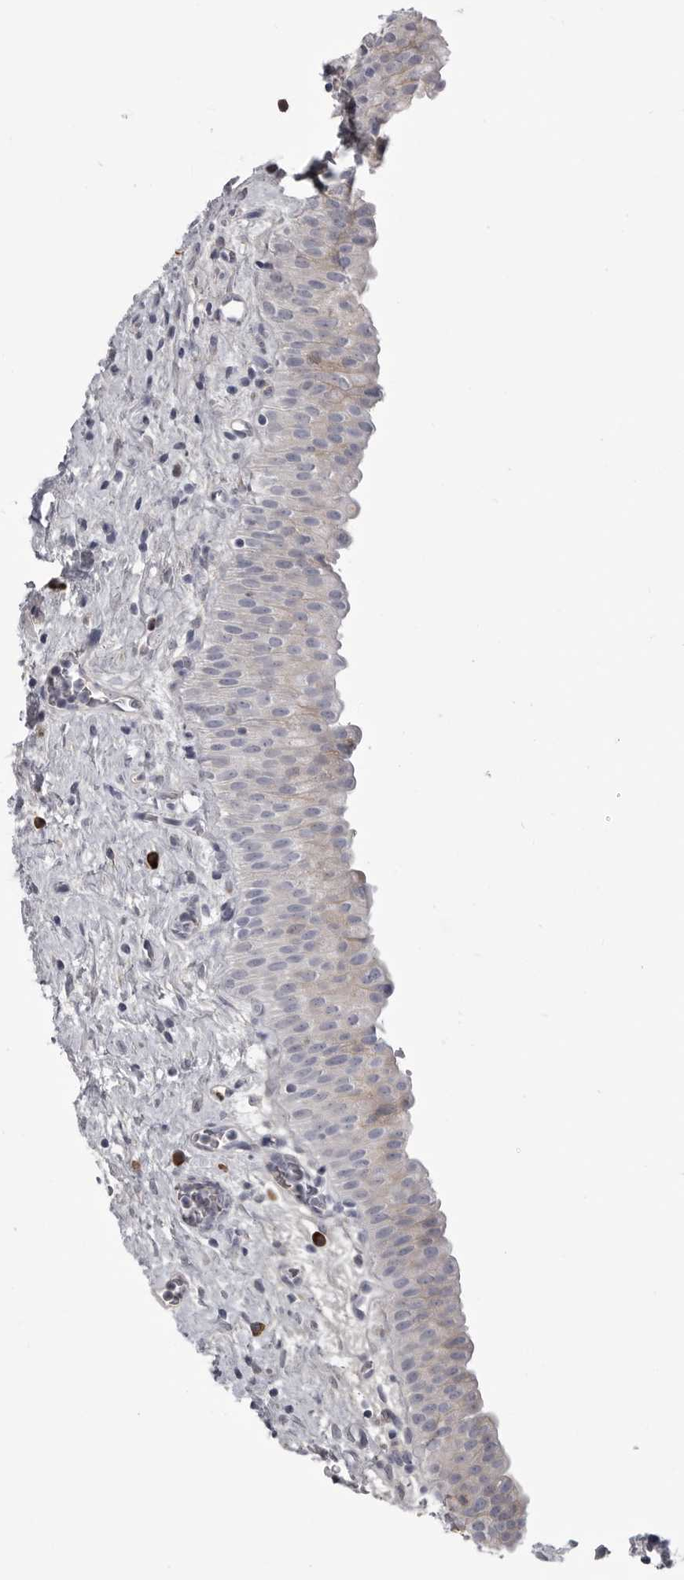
{"staining": {"intensity": "weak", "quantity": "<25%", "location": "cytoplasmic/membranous"}, "tissue": "urinary bladder", "cell_type": "Urothelial cells", "image_type": "normal", "snomed": [{"axis": "morphology", "description": "Normal tissue, NOS"}, {"axis": "topography", "description": "Urinary bladder"}], "caption": "Immunohistochemical staining of unremarkable human urinary bladder displays no significant expression in urothelial cells.", "gene": "FKBP2", "patient": {"sex": "male", "age": 82}}